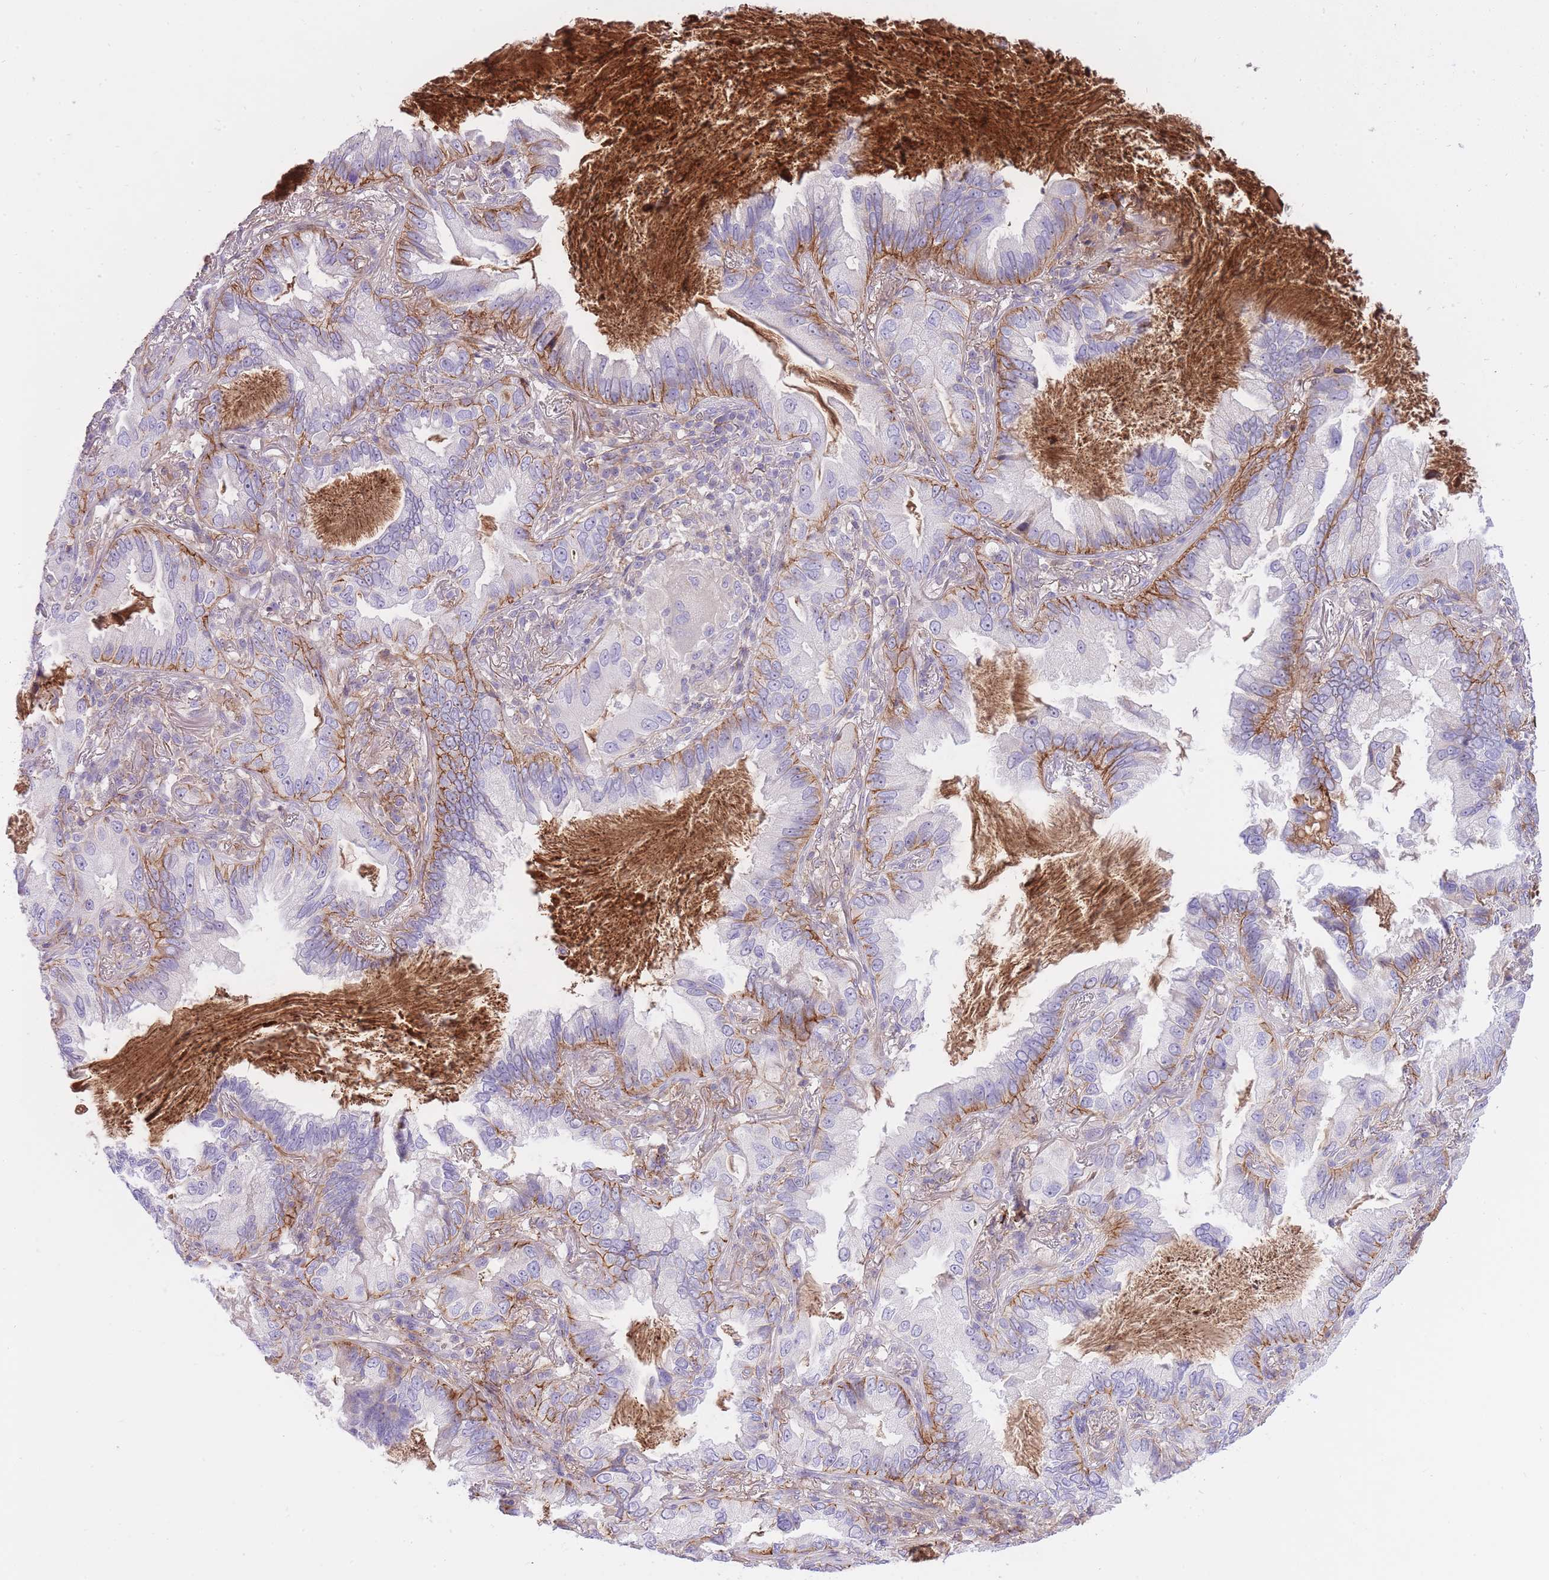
{"staining": {"intensity": "moderate", "quantity": "<25%", "location": "cytoplasmic/membranous"}, "tissue": "lung cancer", "cell_type": "Tumor cells", "image_type": "cancer", "snomed": [{"axis": "morphology", "description": "Adenocarcinoma, NOS"}, {"axis": "topography", "description": "Lung"}], "caption": "Lung cancer stained with a protein marker shows moderate staining in tumor cells.", "gene": "HRG", "patient": {"sex": "female", "age": 69}}